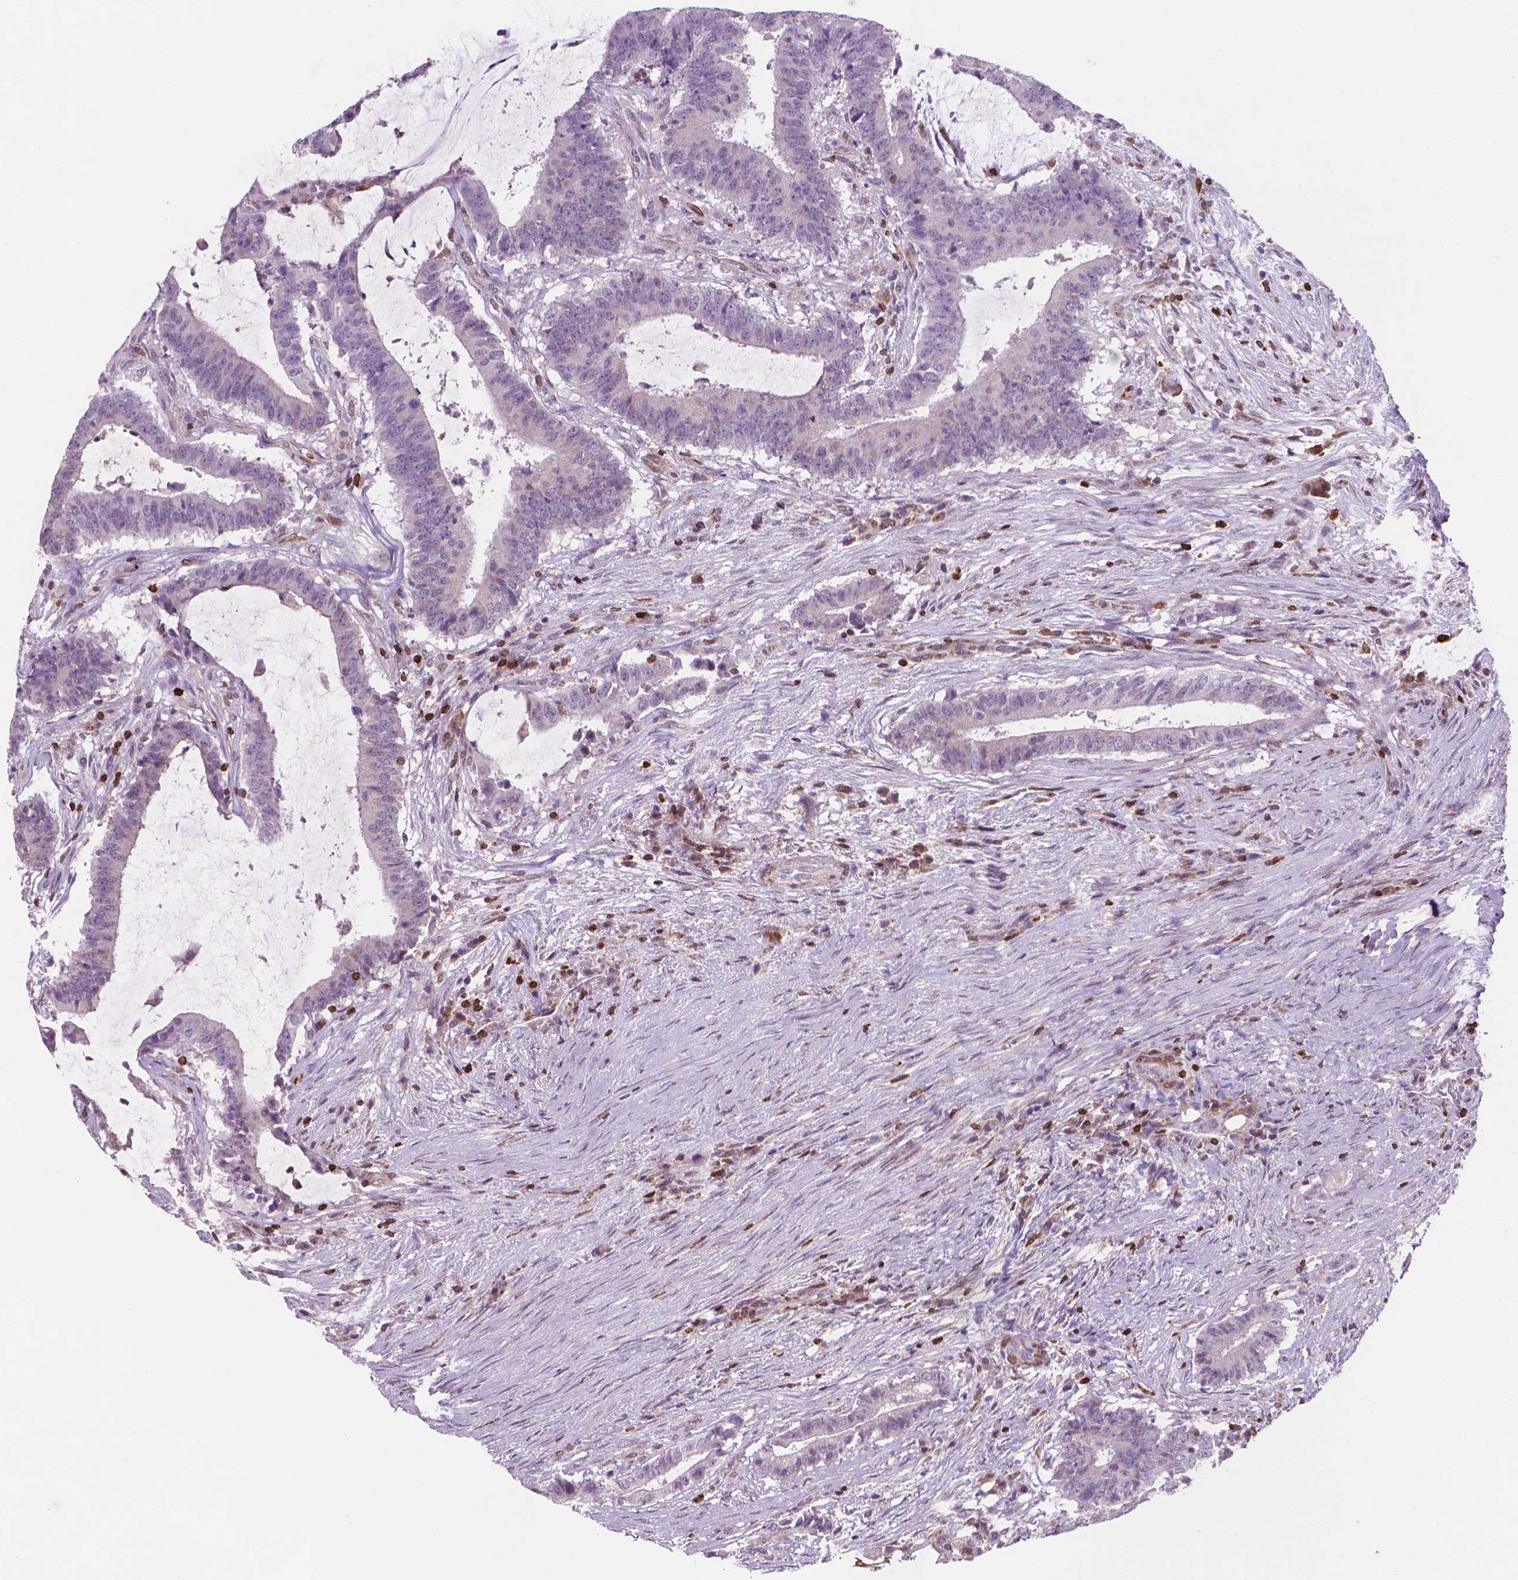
{"staining": {"intensity": "weak", "quantity": "<25%", "location": "cytoplasmic/membranous"}, "tissue": "colorectal cancer", "cell_type": "Tumor cells", "image_type": "cancer", "snomed": [{"axis": "morphology", "description": "Adenocarcinoma, NOS"}, {"axis": "topography", "description": "Colon"}], "caption": "Tumor cells are negative for brown protein staining in colorectal adenocarcinoma.", "gene": "BCL2", "patient": {"sex": "female", "age": 43}}